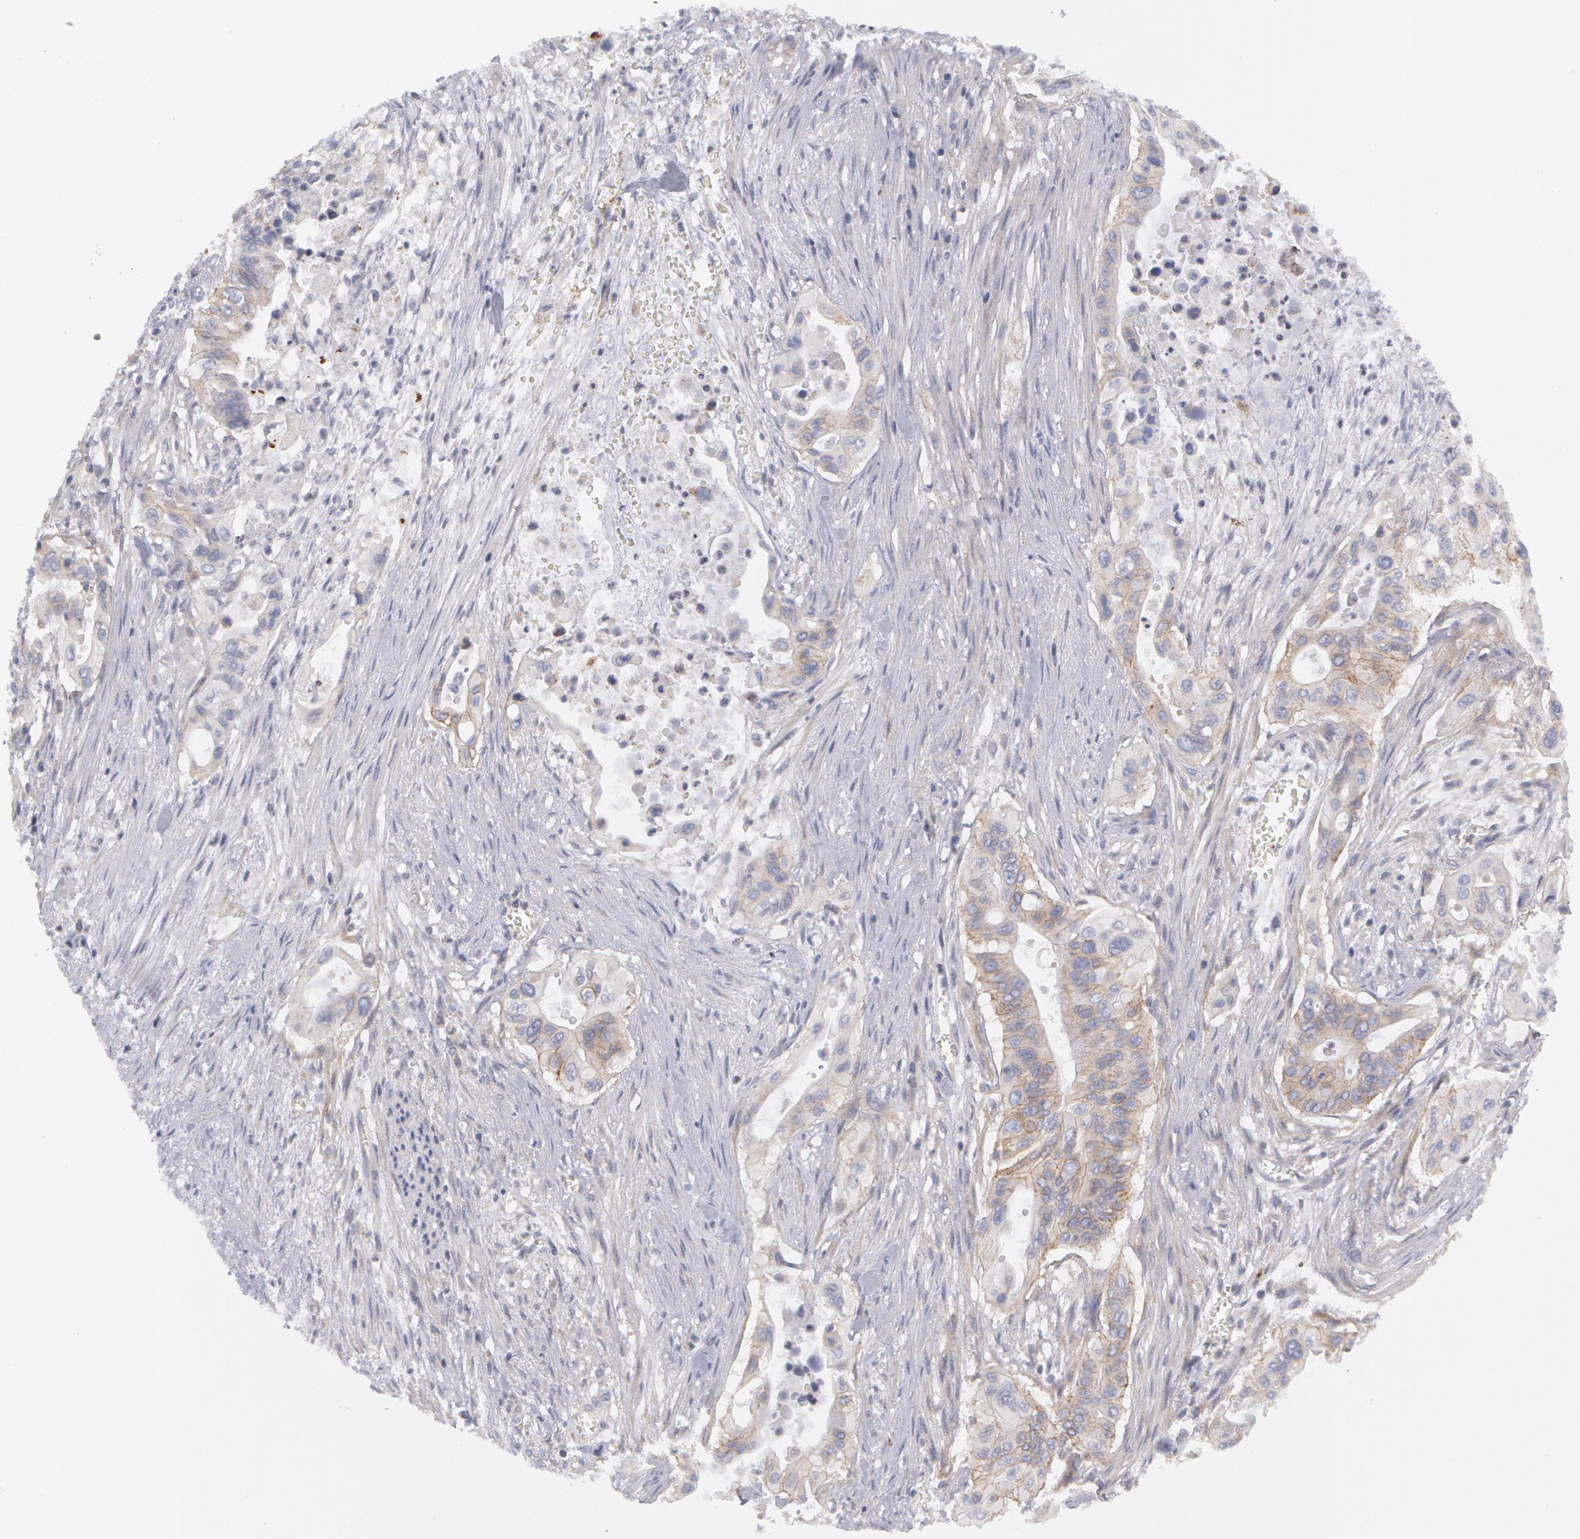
{"staining": {"intensity": "weak", "quantity": "25%-75%", "location": "cytoplasmic/membranous"}, "tissue": "pancreatic cancer", "cell_type": "Tumor cells", "image_type": "cancer", "snomed": [{"axis": "morphology", "description": "Adenocarcinoma, NOS"}, {"axis": "topography", "description": "Pancreas"}], "caption": "Immunohistochemical staining of pancreatic adenocarcinoma exhibits low levels of weak cytoplasmic/membranous staining in approximately 25%-75% of tumor cells.", "gene": "ERBB2", "patient": {"sex": "male", "age": 77}}